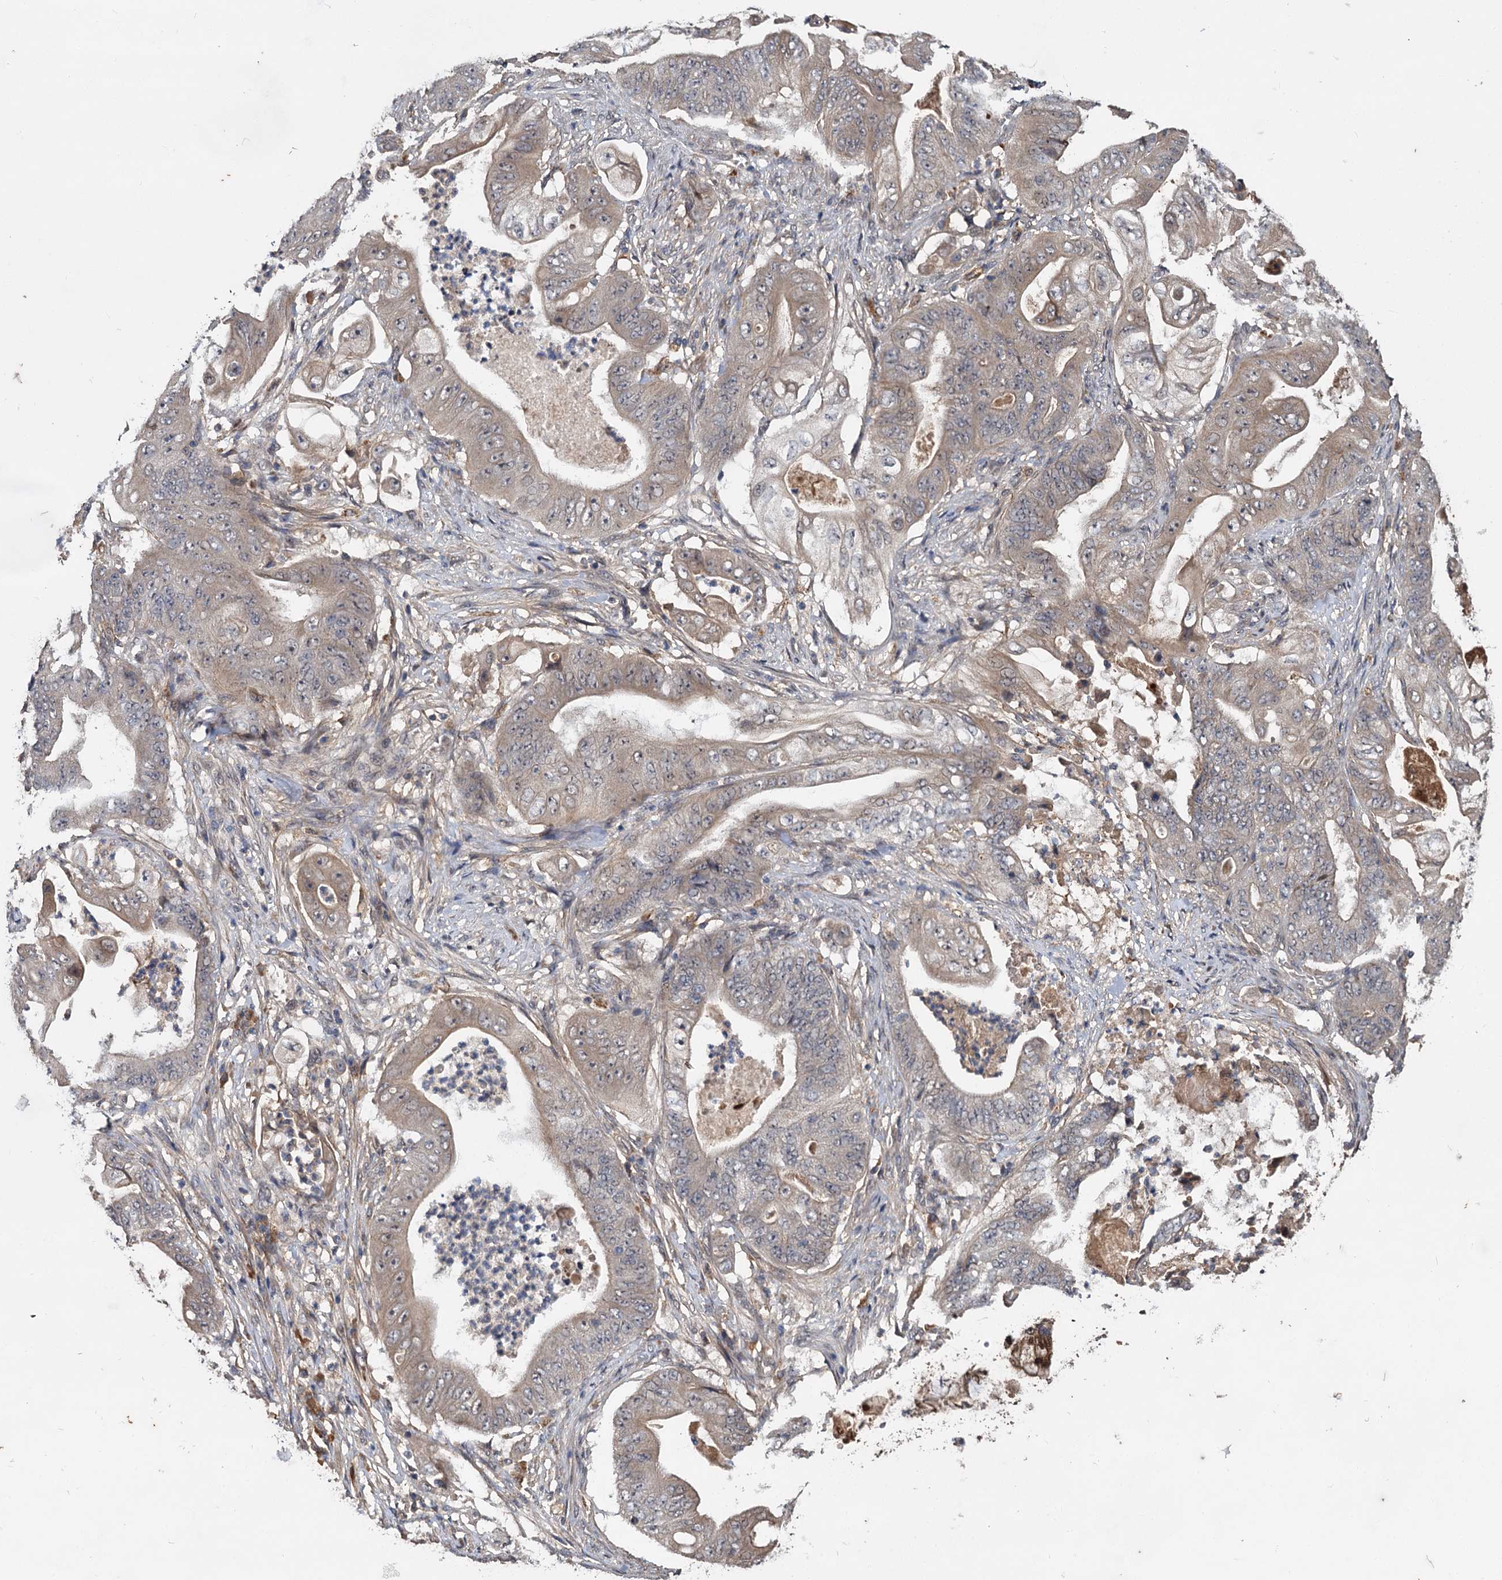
{"staining": {"intensity": "weak", "quantity": "<25%", "location": "cytoplasmic/membranous"}, "tissue": "stomach cancer", "cell_type": "Tumor cells", "image_type": "cancer", "snomed": [{"axis": "morphology", "description": "Adenocarcinoma, NOS"}, {"axis": "topography", "description": "Stomach"}], "caption": "There is no significant staining in tumor cells of stomach cancer.", "gene": "MBD6", "patient": {"sex": "female", "age": 73}}